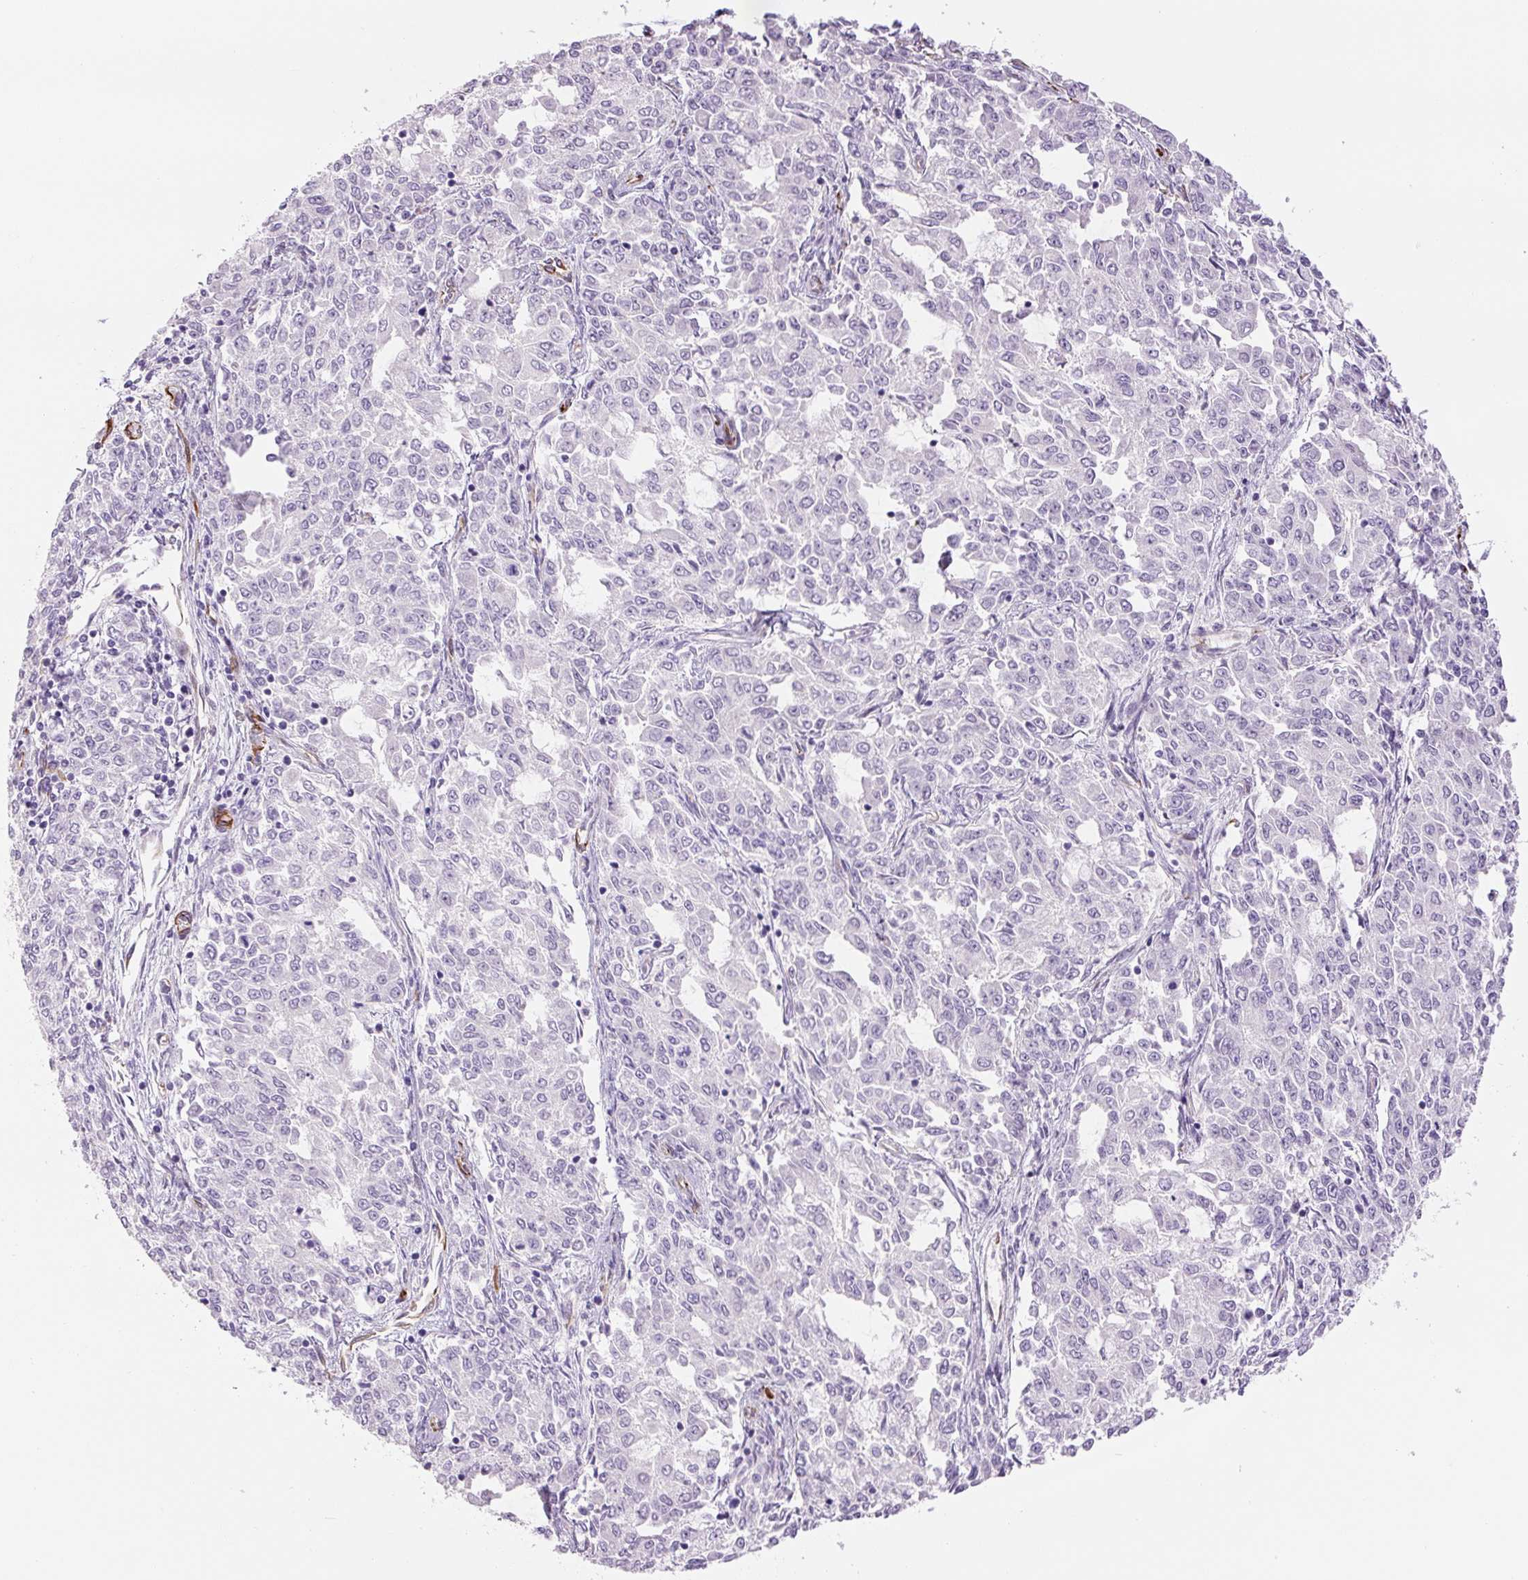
{"staining": {"intensity": "negative", "quantity": "none", "location": "none"}, "tissue": "endometrial cancer", "cell_type": "Tumor cells", "image_type": "cancer", "snomed": [{"axis": "morphology", "description": "Adenocarcinoma, NOS"}, {"axis": "topography", "description": "Endometrium"}], "caption": "Tumor cells show no significant protein staining in endometrial cancer. (DAB (3,3'-diaminobenzidine) IHC, high magnification).", "gene": "NES", "patient": {"sex": "female", "age": 50}}